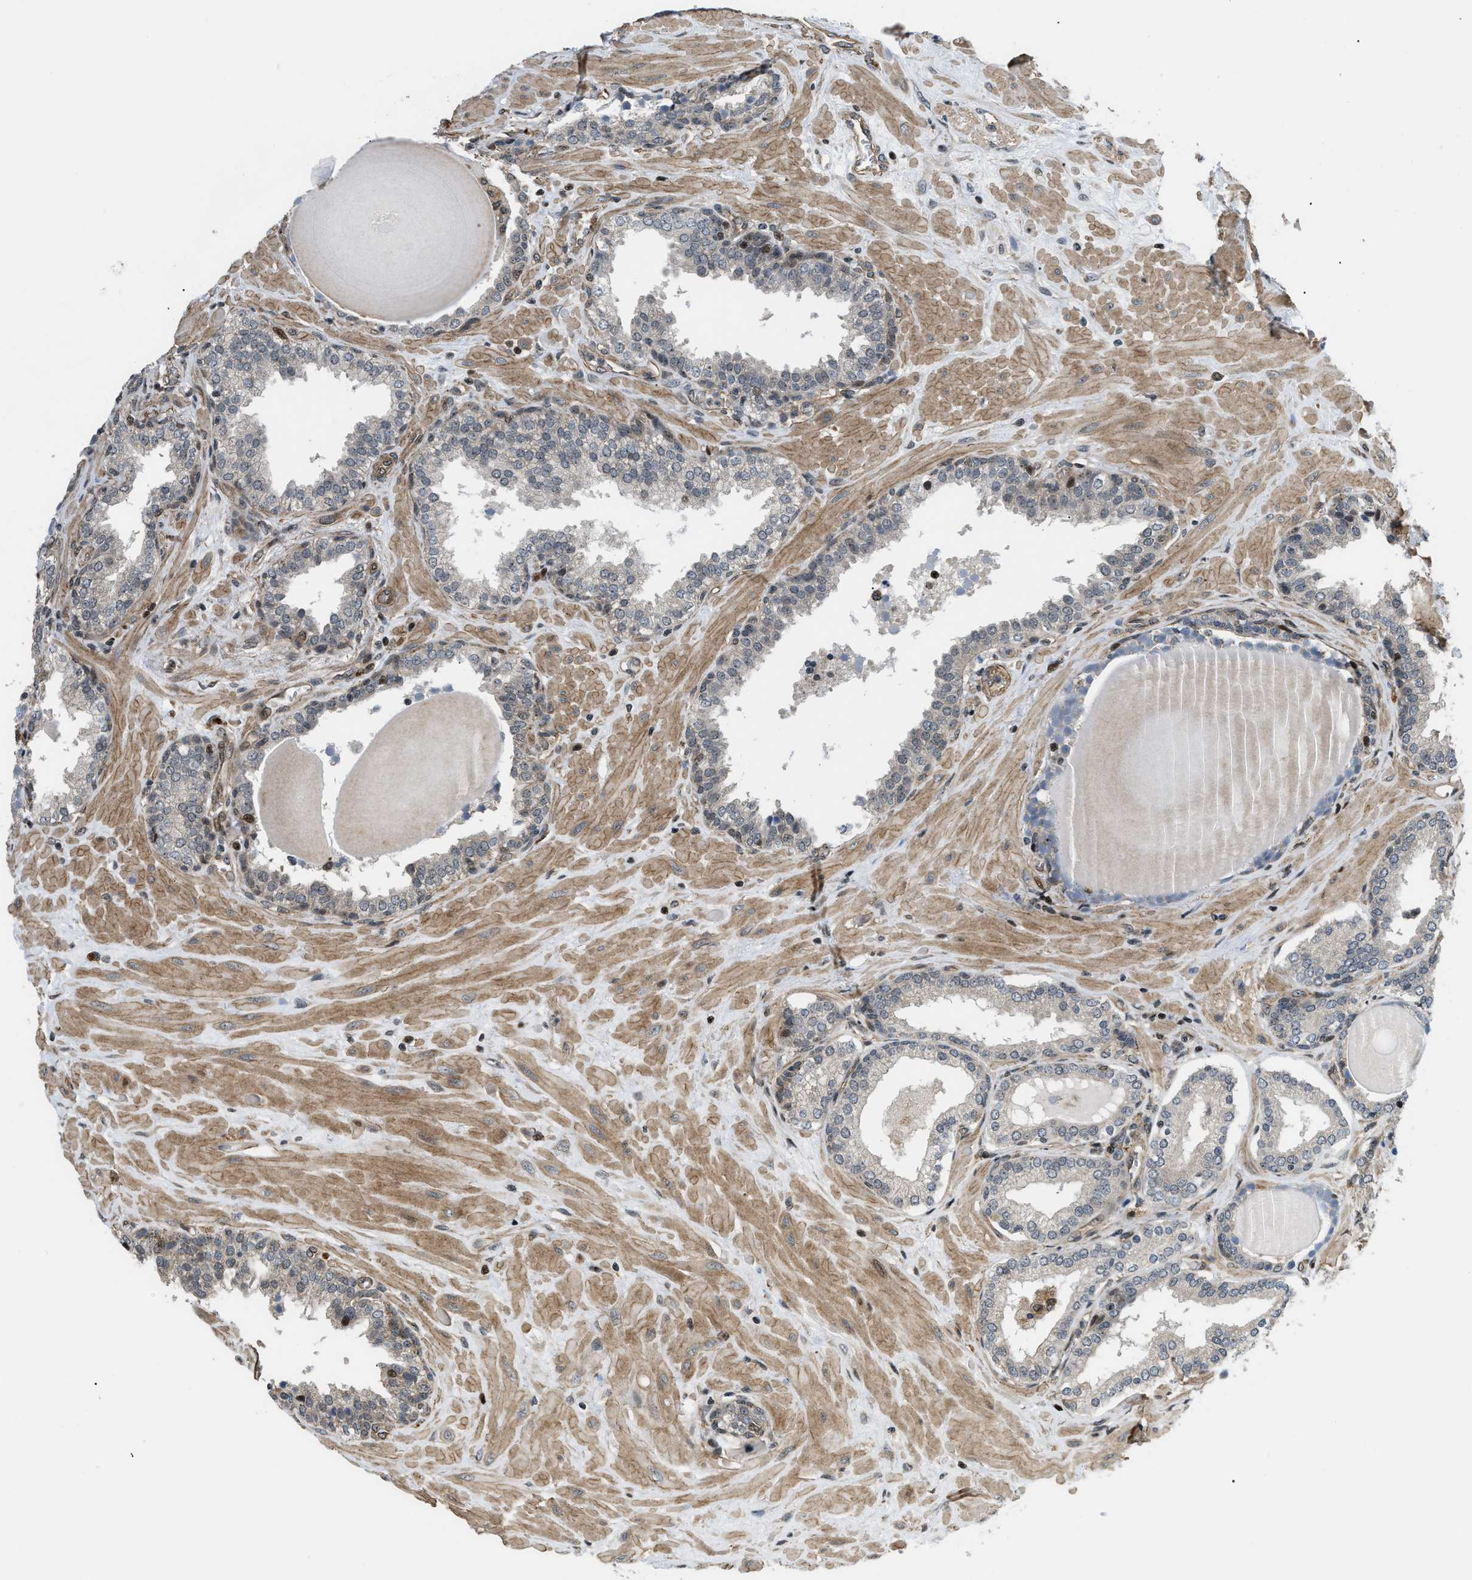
{"staining": {"intensity": "moderate", "quantity": "<25%", "location": "nuclear"}, "tissue": "prostate", "cell_type": "Glandular cells", "image_type": "normal", "snomed": [{"axis": "morphology", "description": "Normal tissue, NOS"}, {"axis": "topography", "description": "Prostate"}], "caption": "Unremarkable prostate displays moderate nuclear positivity in approximately <25% of glandular cells, visualized by immunohistochemistry. (IHC, brightfield microscopy, high magnification).", "gene": "LTA4H", "patient": {"sex": "male", "age": 51}}